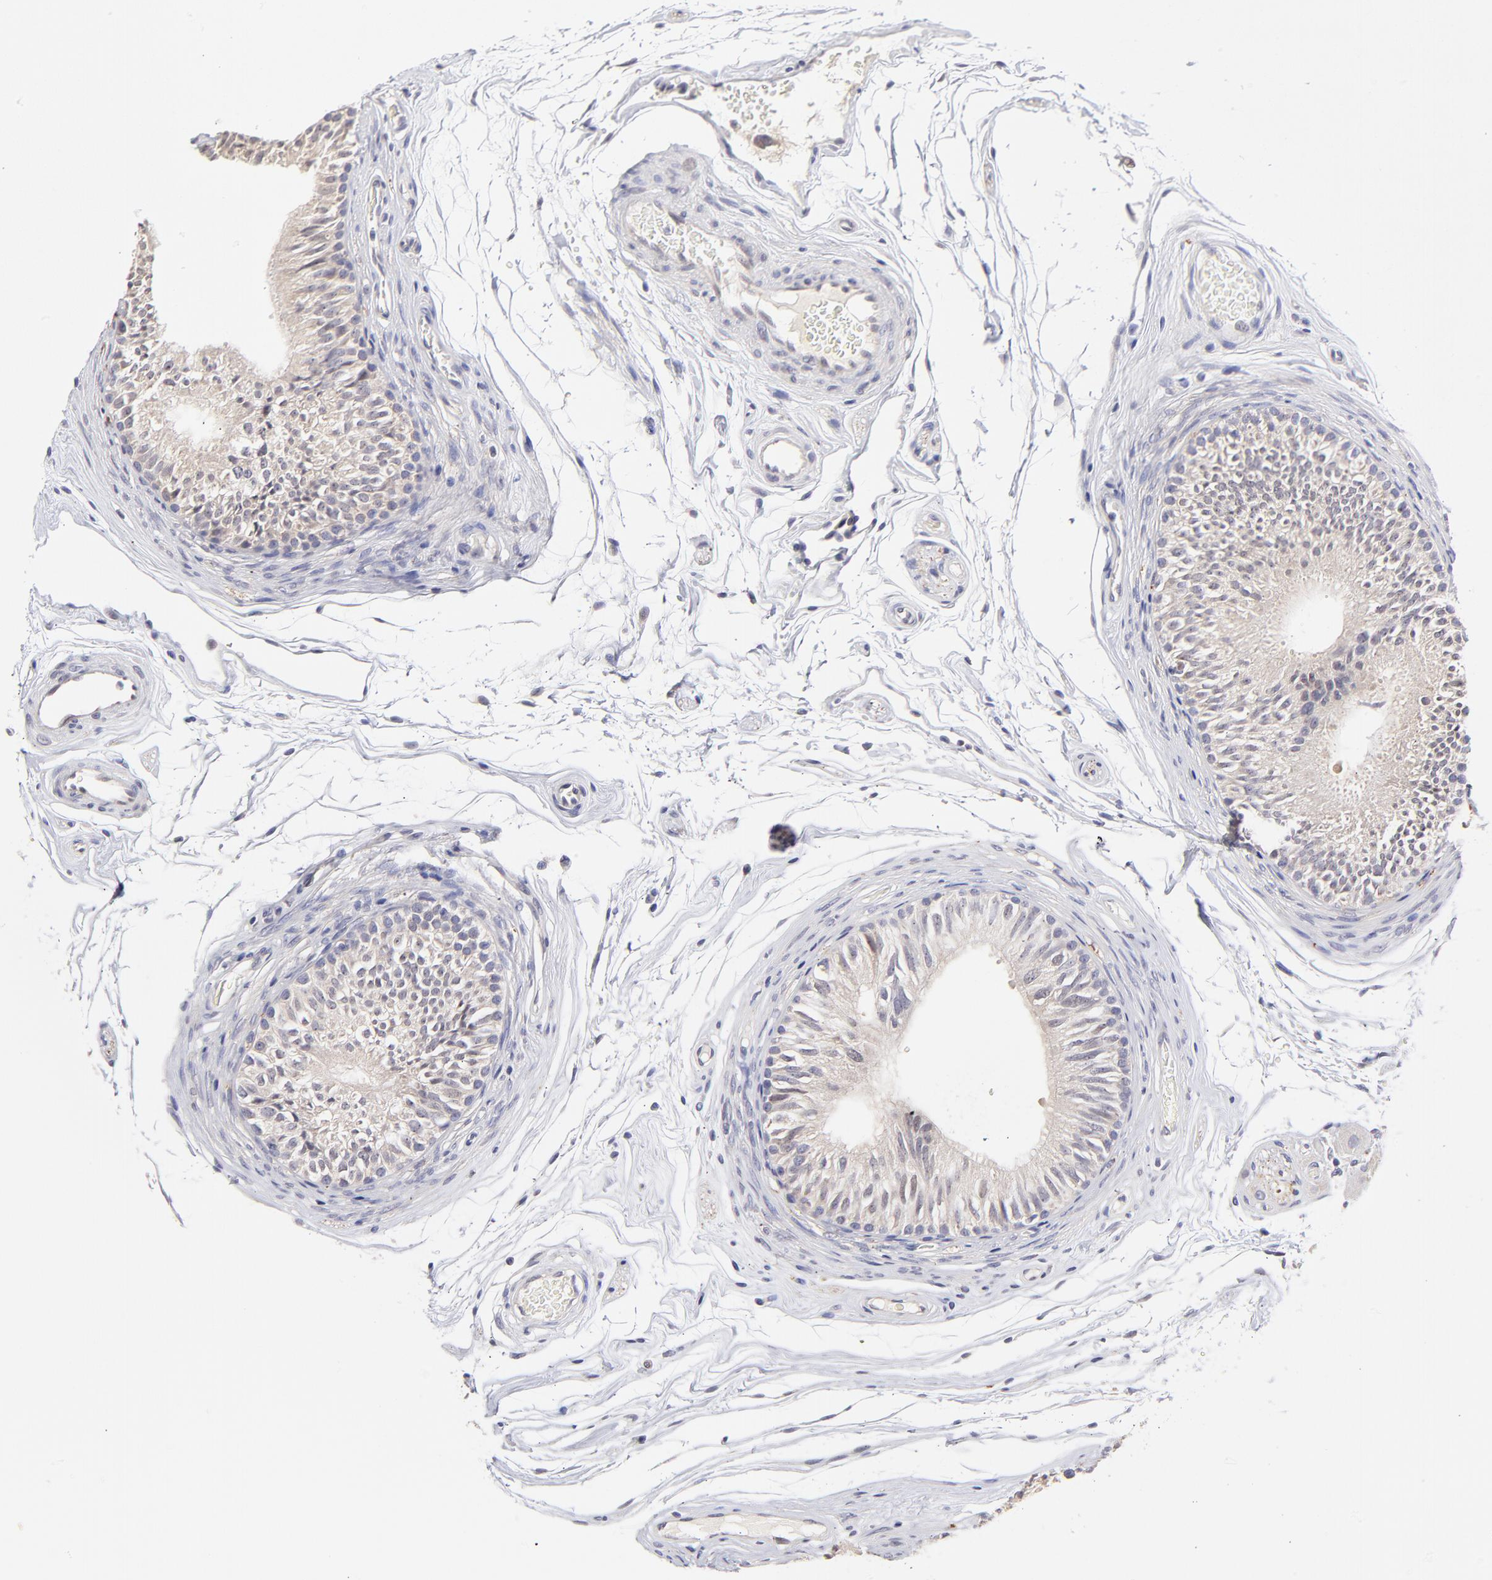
{"staining": {"intensity": "weak", "quantity": "25%-75%", "location": "cytoplasmic/membranous"}, "tissue": "epididymis", "cell_type": "Glandular cells", "image_type": "normal", "snomed": [{"axis": "morphology", "description": "Normal tissue, NOS"}, {"axis": "topography", "description": "Testis"}, {"axis": "topography", "description": "Epididymis"}], "caption": "Immunohistochemistry (IHC) of normal epididymis exhibits low levels of weak cytoplasmic/membranous staining in about 25%-75% of glandular cells.", "gene": "BTG2", "patient": {"sex": "male", "age": 36}}